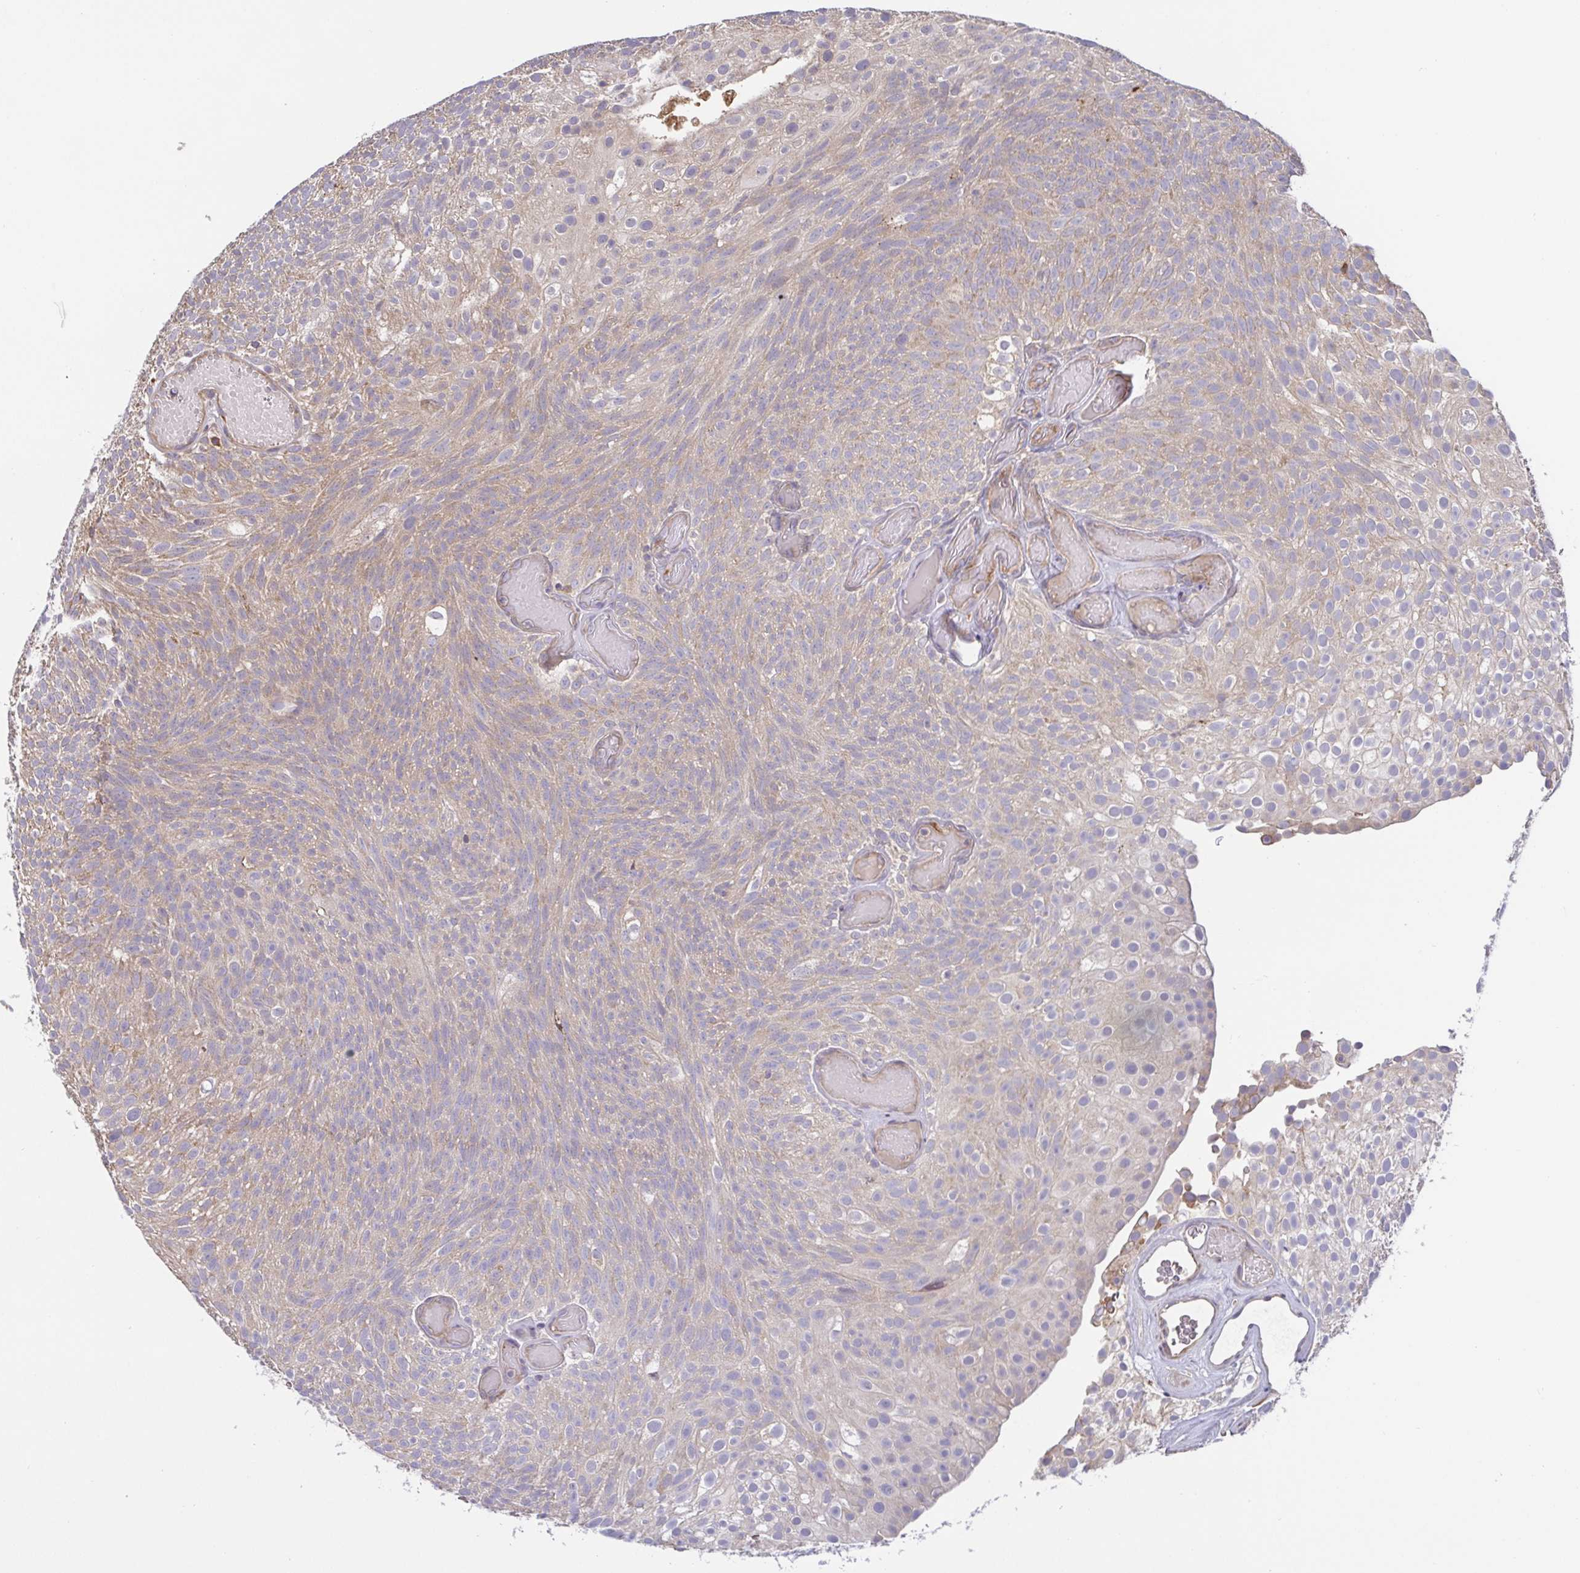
{"staining": {"intensity": "weak", "quantity": ">75%", "location": "cytoplasmic/membranous"}, "tissue": "urothelial cancer", "cell_type": "Tumor cells", "image_type": "cancer", "snomed": [{"axis": "morphology", "description": "Urothelial carcinoma, Low grade"}, {"axis": "topography", "description": "Urinary bladder"}], "caption": "High-magnification brightfield microscopy of urothelial carcinoma (low-grade) stained with DAB (brown) and counterstained with hematoxylin (blue). tumor cells exhibit weak cytoplasmic/membranous expression is identified in about>75% of cells. (brown staining indicates protein expression, while blue staining denotes nuclei).", "gene": "OSBPL7", "patient": {"sex": "male", "age": 78}}